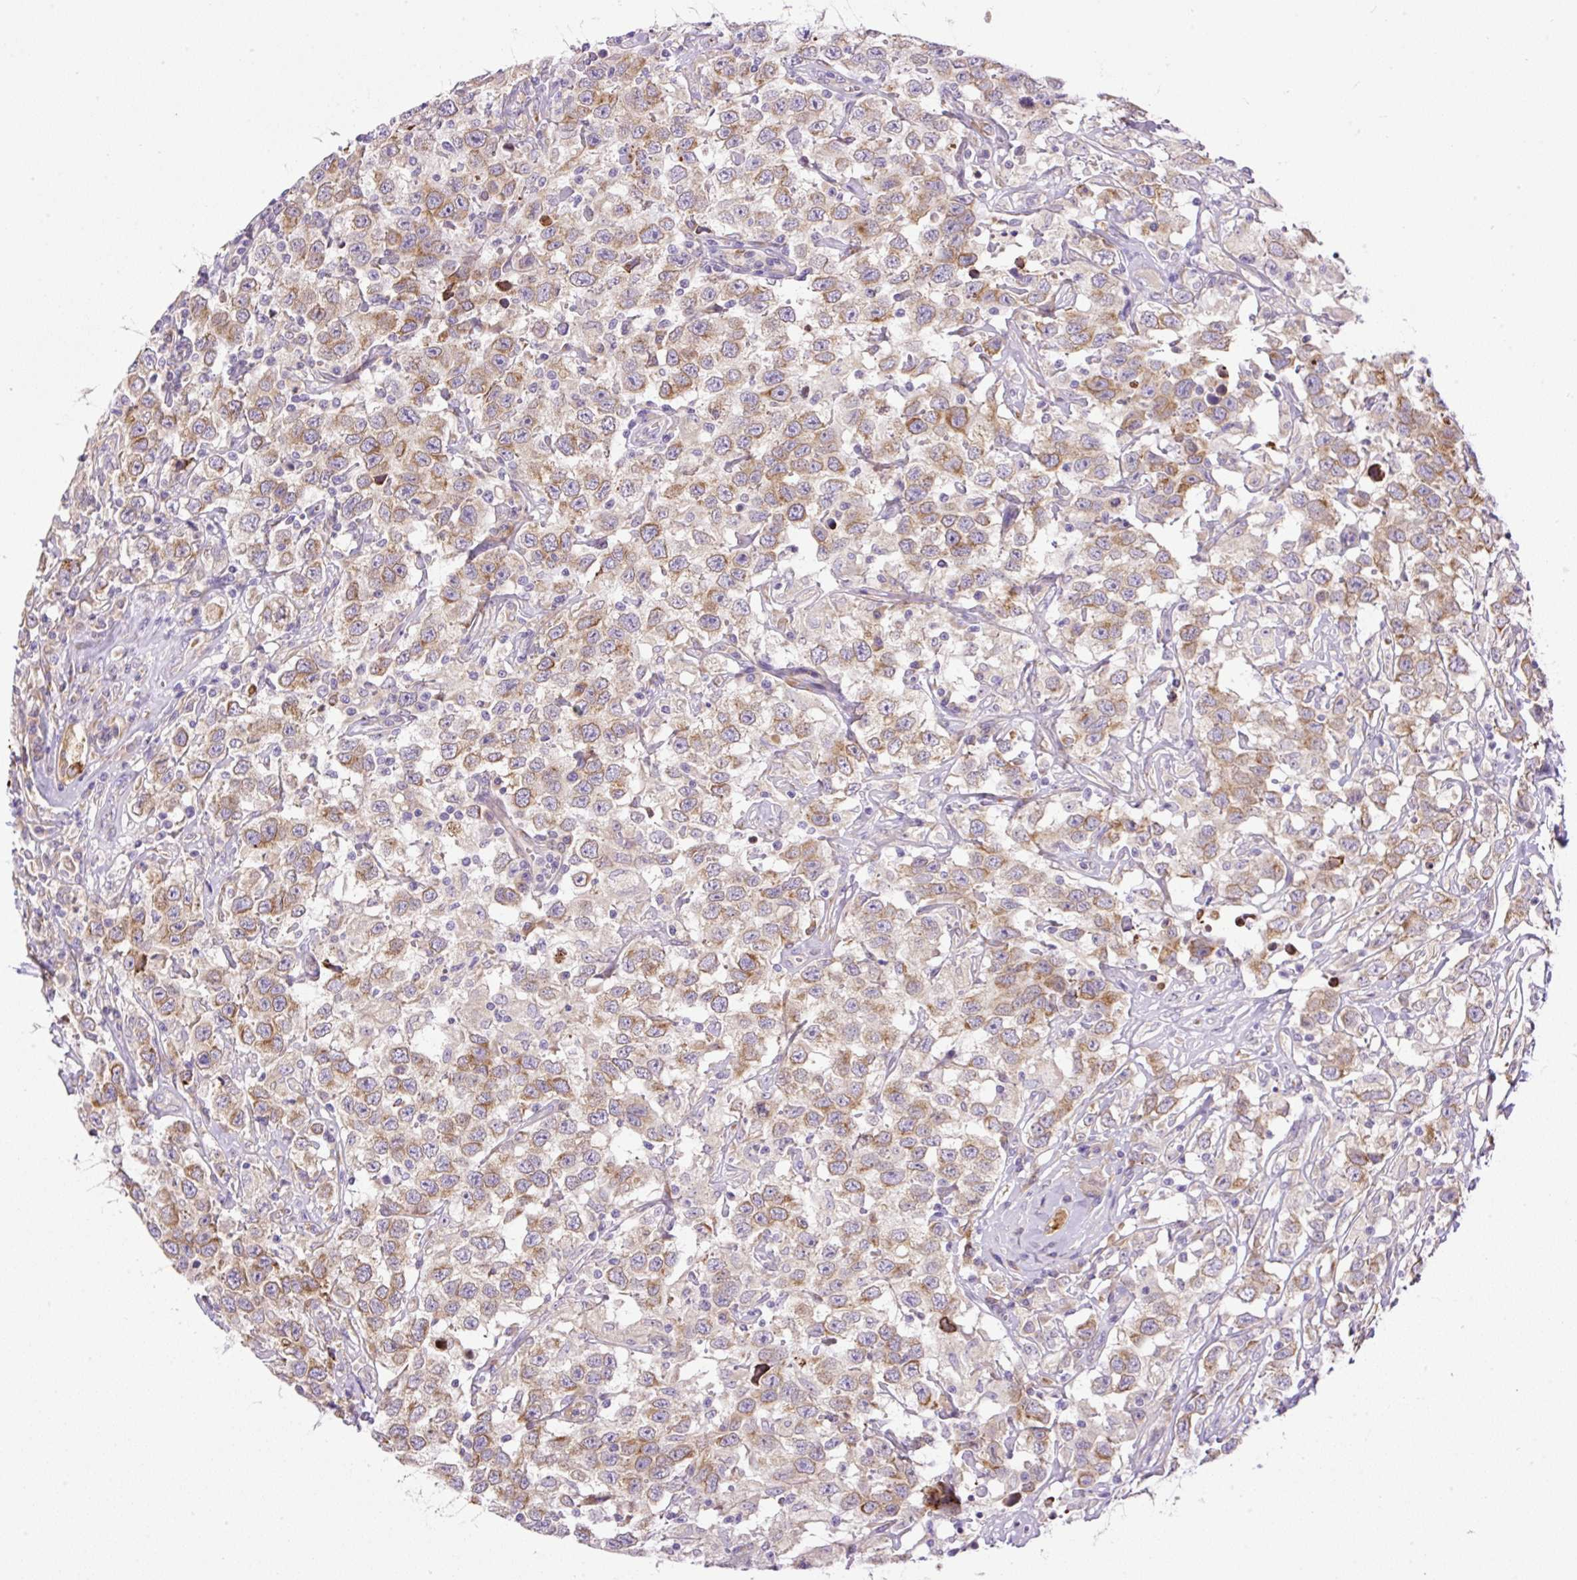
{"staining": {"intensity": "moderate", "quantity": ">75%", "location": "cytoplasmic/membranous"}, "tissue": "testis cancer", "cell_type": "Tumor cells", "image_type": "cancer", "snomed": [{"axis": "morphology", "description": "Seminoma, NOS"}, {"axis": "topography", "description": "Testis"}], "caption": "Human seminoma (testis) stained for a protein (brown) demonstrates moderate cytoplasmic/membranous positive expression in about >75% of tumor cells.", "gene": "POFUT1", "patient": {"sex": "male", "age": 41}}